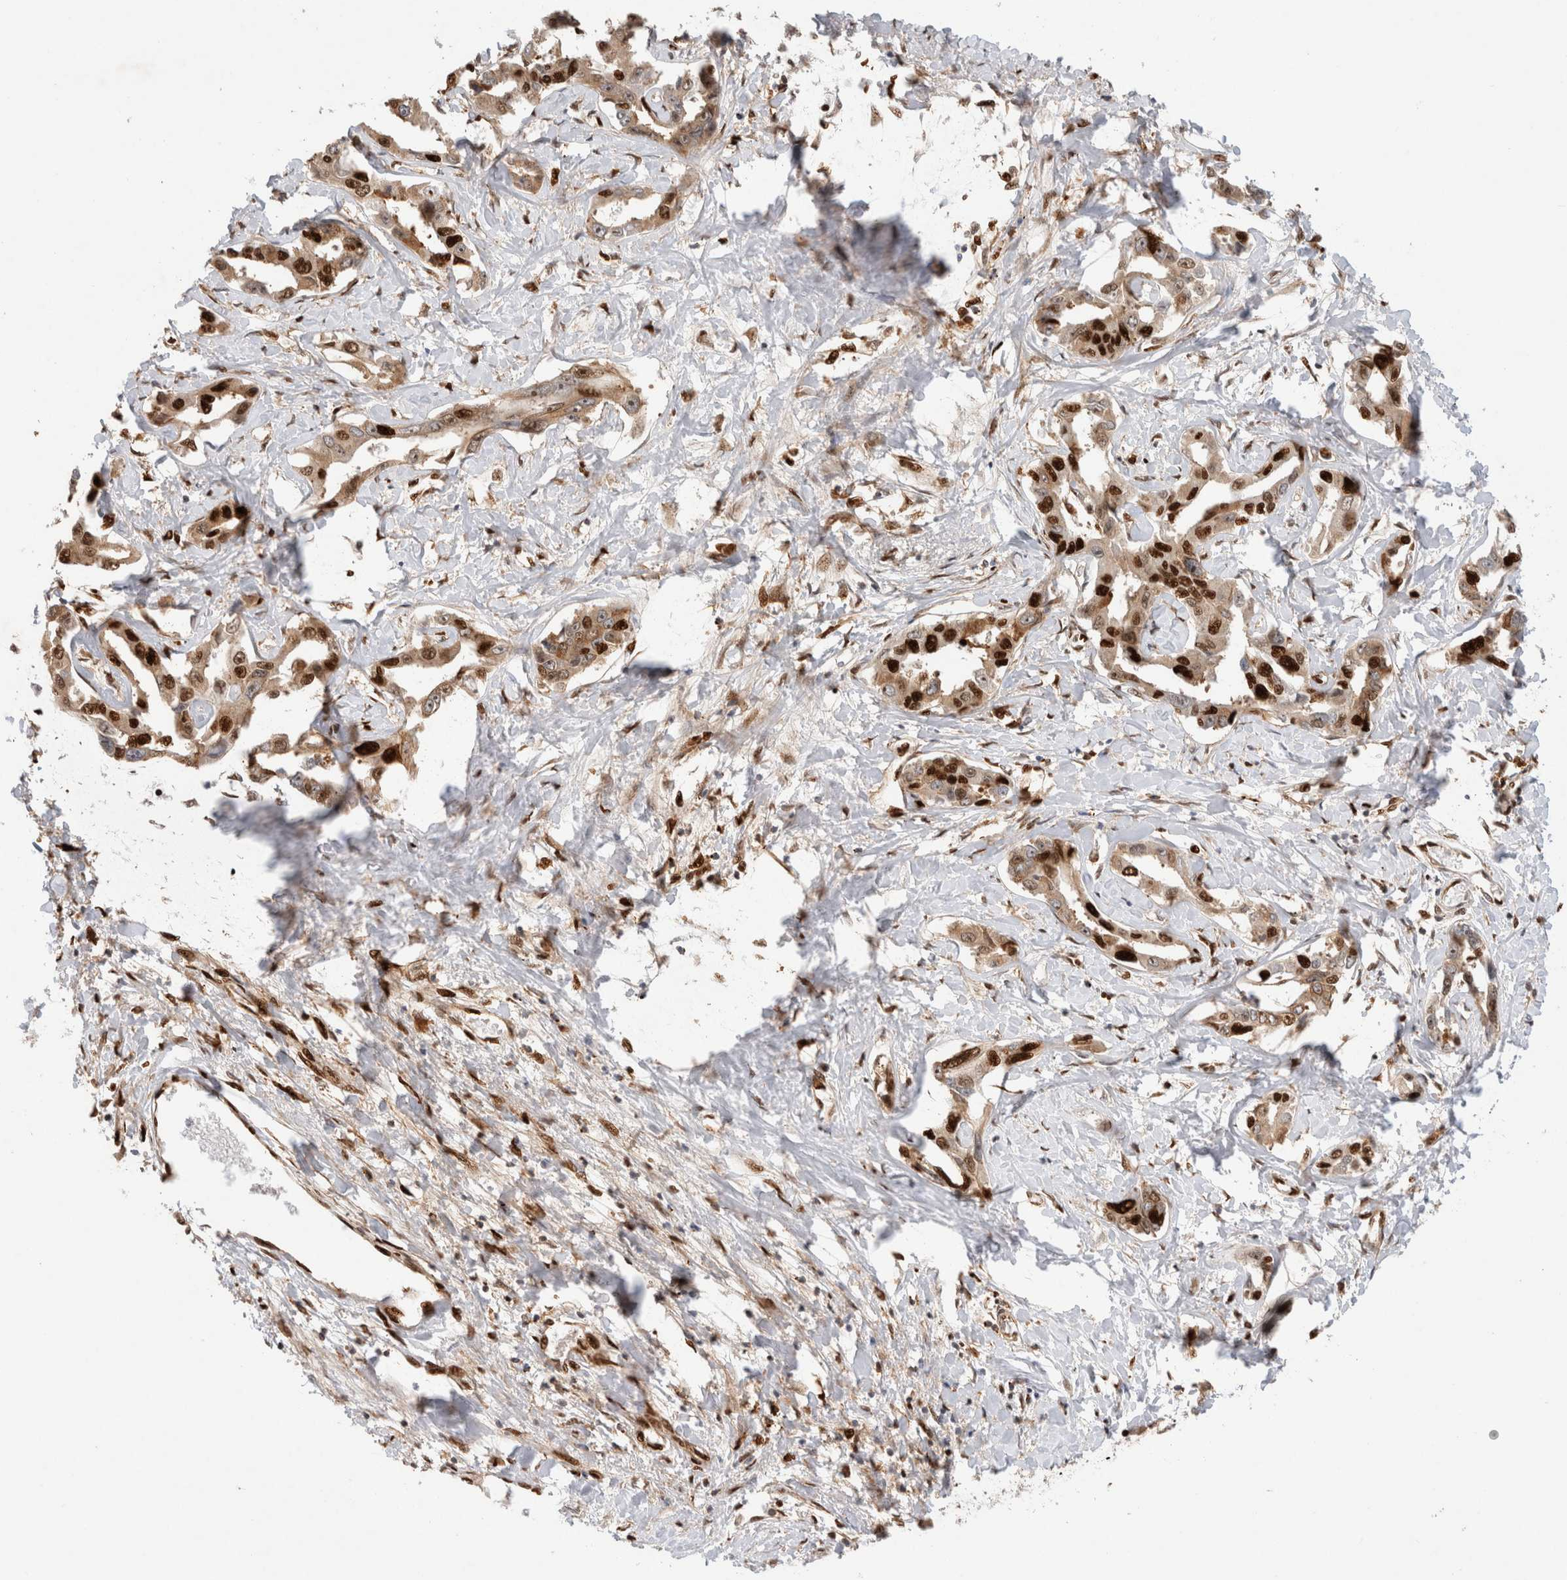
{"staining": {"intensity": "strong", "quantity": ">75%", "location": "cytoplasmic/membranous,nuclear"}, "tissue": "liver cancer", "cell_type": "Tumor cells", "image_type": "cancer", "snomed": [{"axis": "morphology", "description": "Cholangiocarcinoma"}, {"axis": "topography", "description": "Liver"}], "caption": "IHC micrograph of neoplastic tissue: human liver cholangiocarcinoma stained using immunohistochemistry (IHC) reveals high levels of strong protein expression localized specifically in the cytoplasmic/membranous and nuclear of tumor cells, appearing as a cytoplasmic/membranous and nuclear brown color.", "gene": "TCF4", "patient": {"sex": "male", "age": 59}}